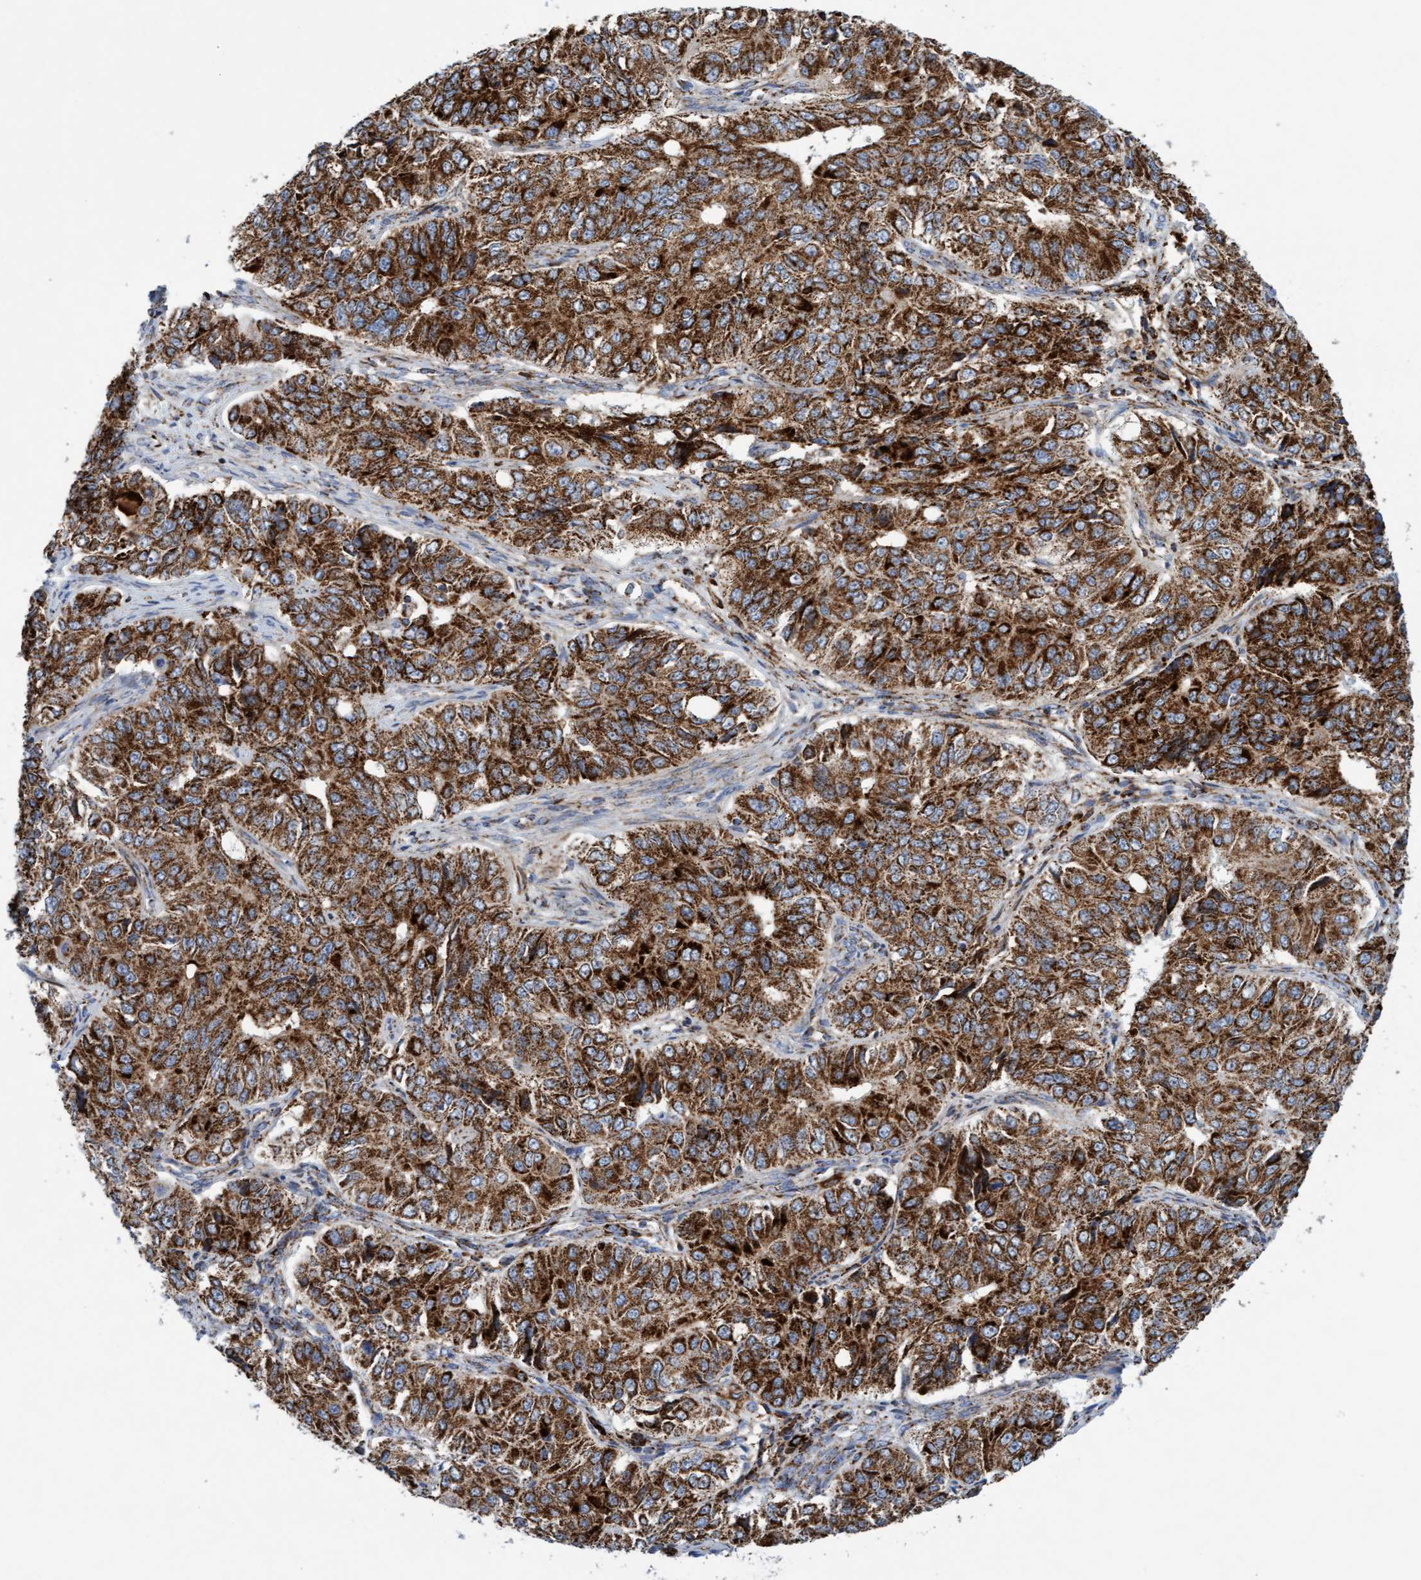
{"staining": {"intensity": "strong", "quantity": ">75%", "location": "cytoplasmic/membranous"}, "tissue": "ovarian cancer", "cell_type": "Tumor cells", "image_type": "cancer", "snomed": [{"axis": "morphology", "description": "Carcinoma, endometroid"}, {"axis": "topography", "description": "Ovary"}], "caption": "This is a photomicrograph of IHC staining of ovarian cancer, which shows strong expression in the cytoplasmic/membranous of tumor cells.", "gene": "GGTA1", "patient": {"sex": "female", "age": 51}}